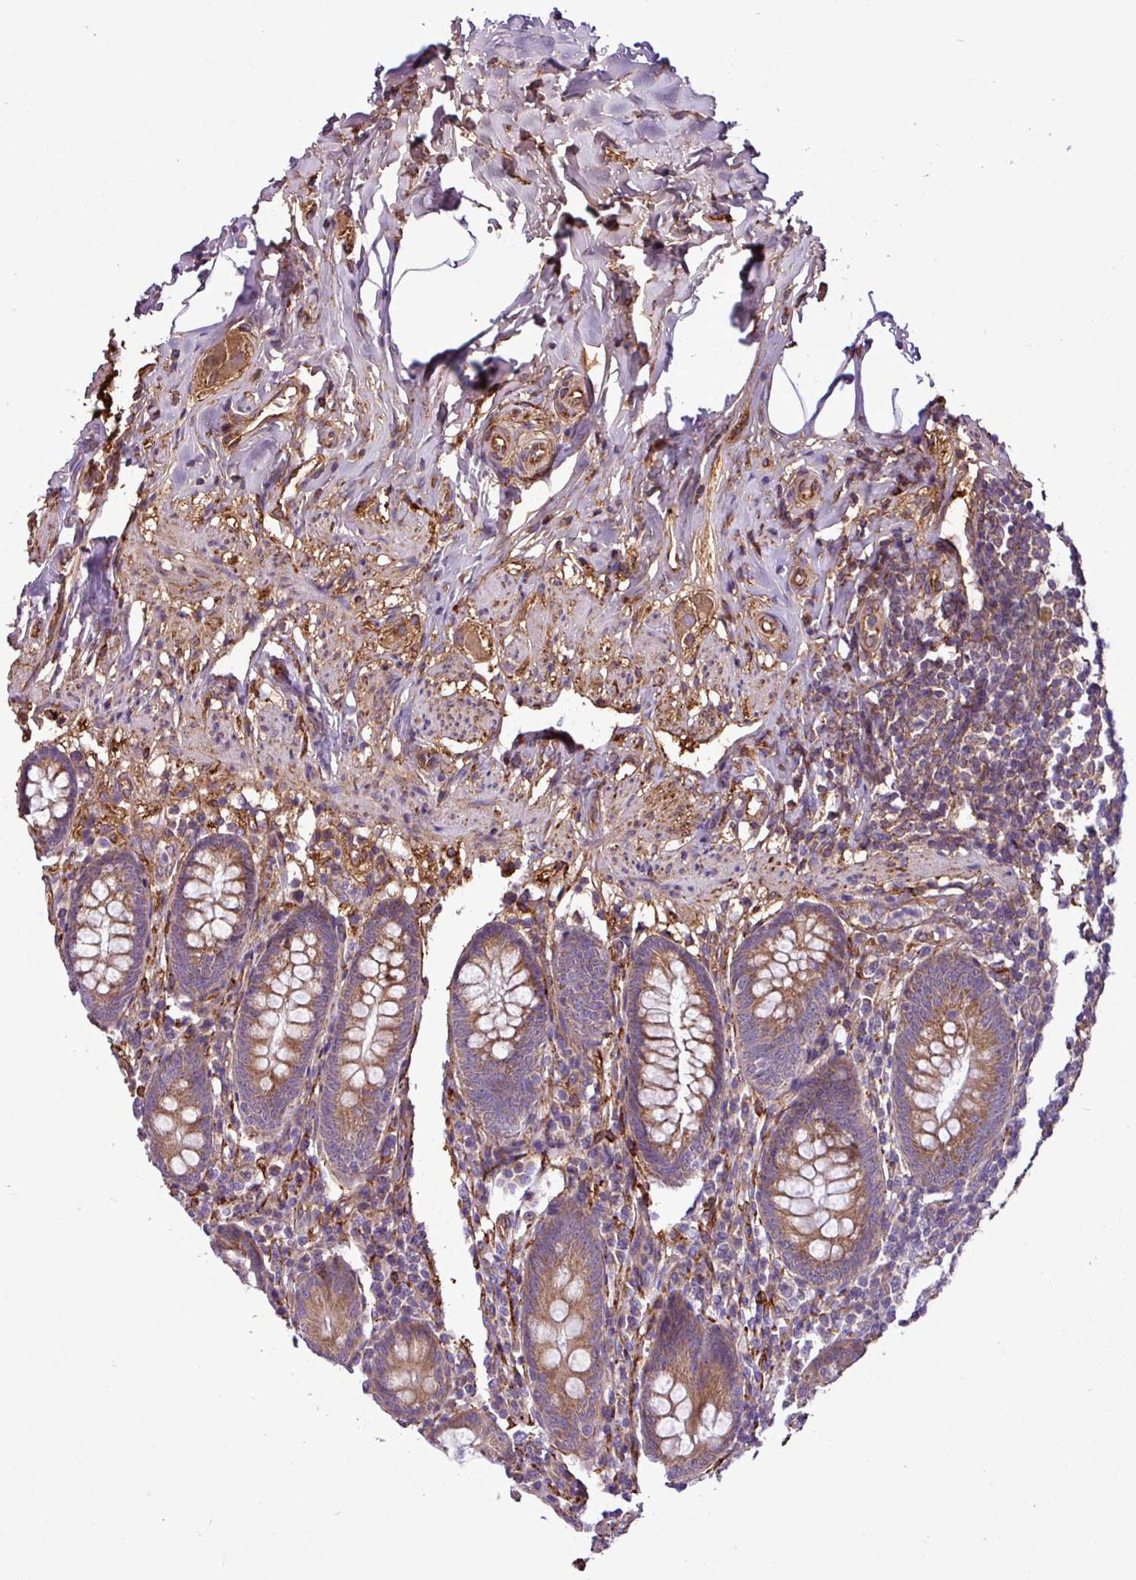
{"staining": {"intensity": "moderate", "quantity": ">75%", "location": "cytoplasmic/membranous"}, "tissue": "appendix", "cell_type": "Glandular cells", "image_type": "normal", "snomed": [{"axis": "morphology", "description": "Normal tissue, NOS"}, {"axis": "topography", "description": "Appendix"}], "caption": "Immunohistochemistry (DAB (3,3'-diaminobenzidine)) staining of unremarkable appendix displays moderate cytoplasmic/membranous protein staining in about >75% of glandular cells.", "gene": "CWH43", "patient": {"sex": "male", "age": 55}}